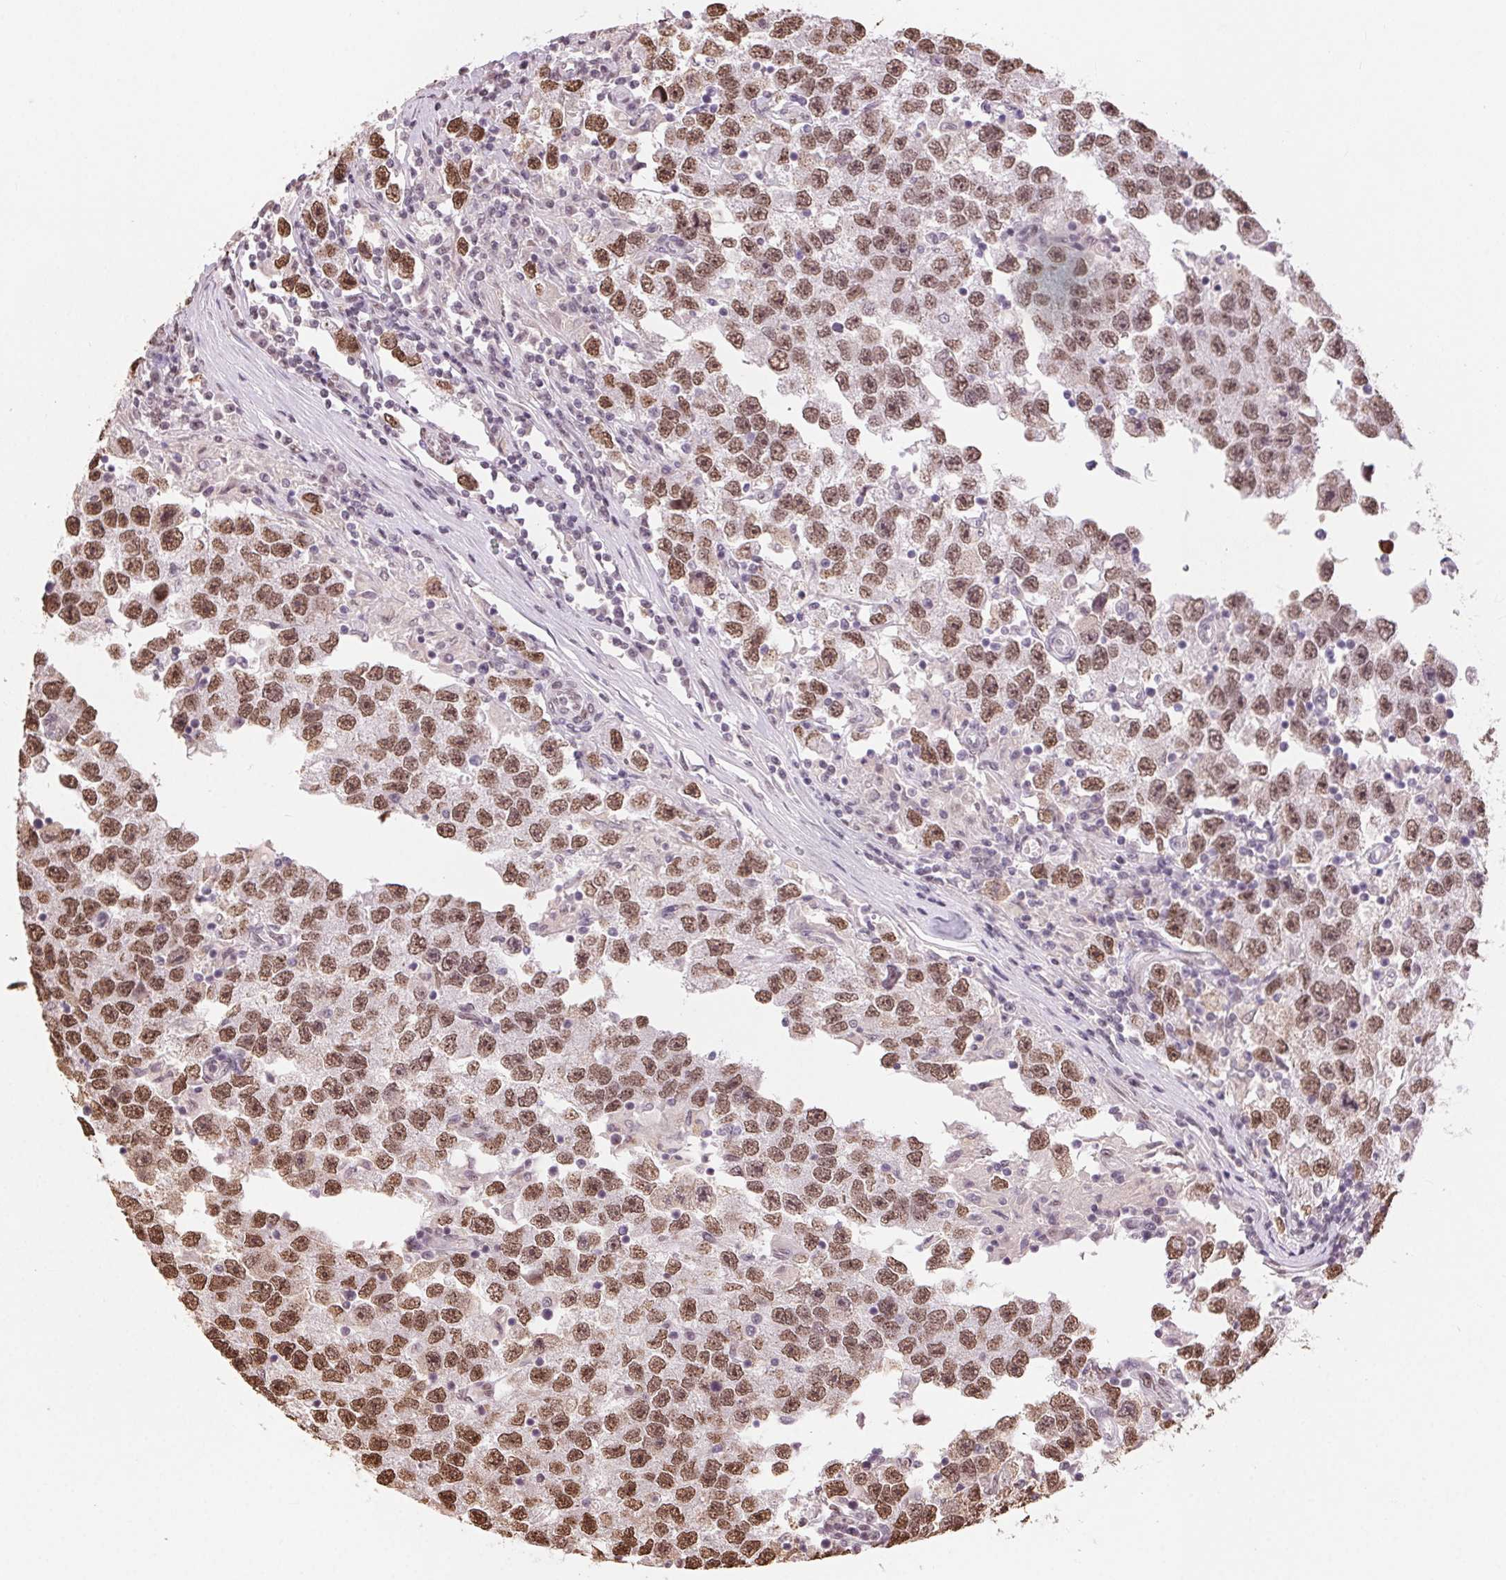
{"staining": {"intensity": "moderate", "quantity": ">75%", "location": "nuclear"}, "tissue": "testis cancer", "cell_type": "Tumor cells", "image_type": "cancer", "snomed": [{"axis": "morphology", "description": "Seminoma, NOS"}, {"axis": "topography", "description": "Testis"}], "caption": "The immunohistochemical stain shows moderate nuclear positivity in tumor cells of testis cancer (seminoma) tissue.", "gene": "RAD23A", "patient": {"sex": "male", "age": 26}}